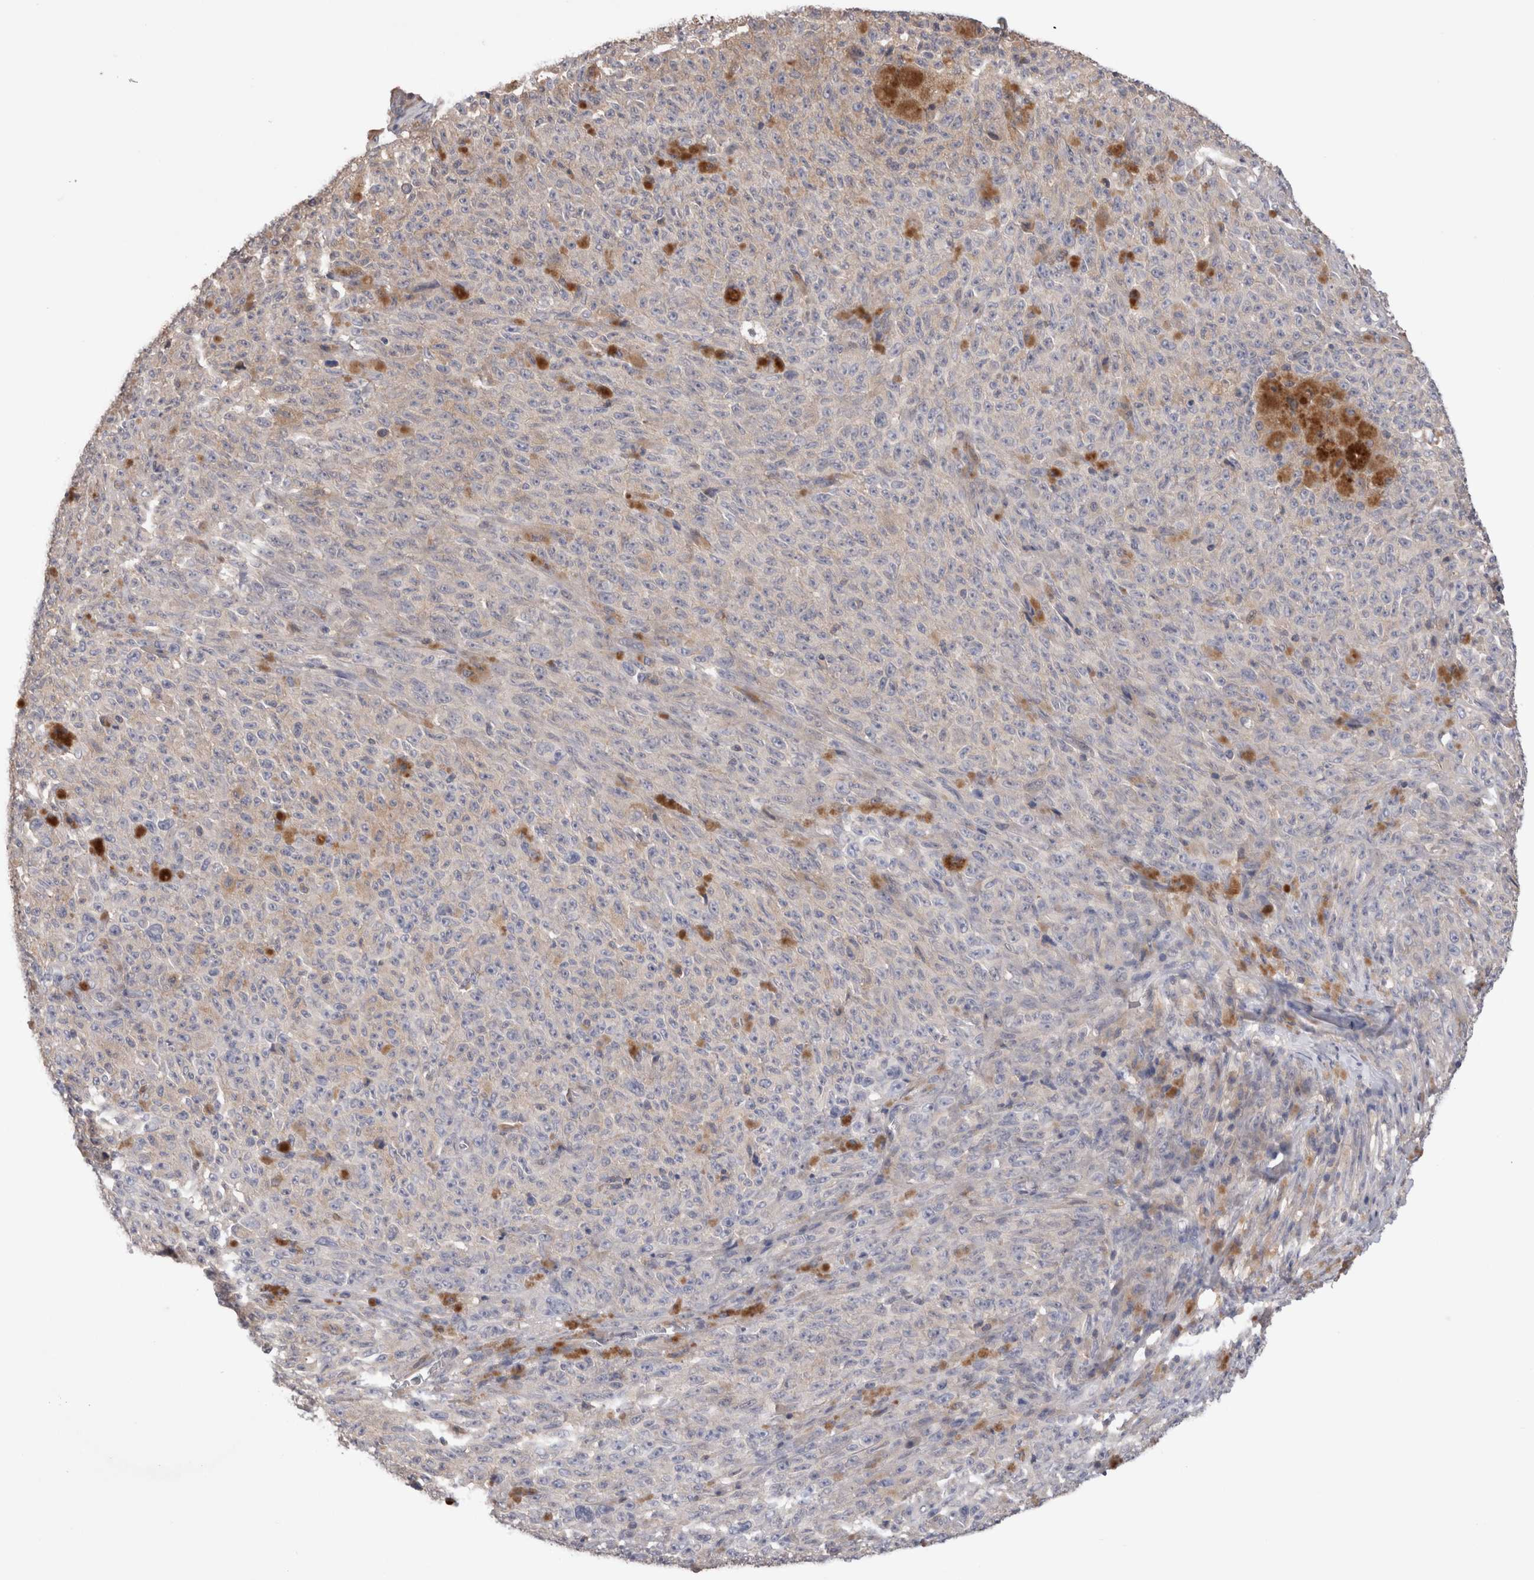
{"staining": {"intensity": "negative", "quantity": "none", "location": "none"}, "tissue": "melanoma", "cell_type": "Tumor cells", "image_type": "cancer", "snomed": [{"axis": "morphology", "description": "Malignant melanoma, NOS"}, {"axis": "topography", "description": "Skin"}], "caption": "DAB immunohistochemical staining of human malignant melanoma exhibits no significant staining in tumor cells.", "gene": "OTOR", "patient": {"sex": "female", "age": 82}}